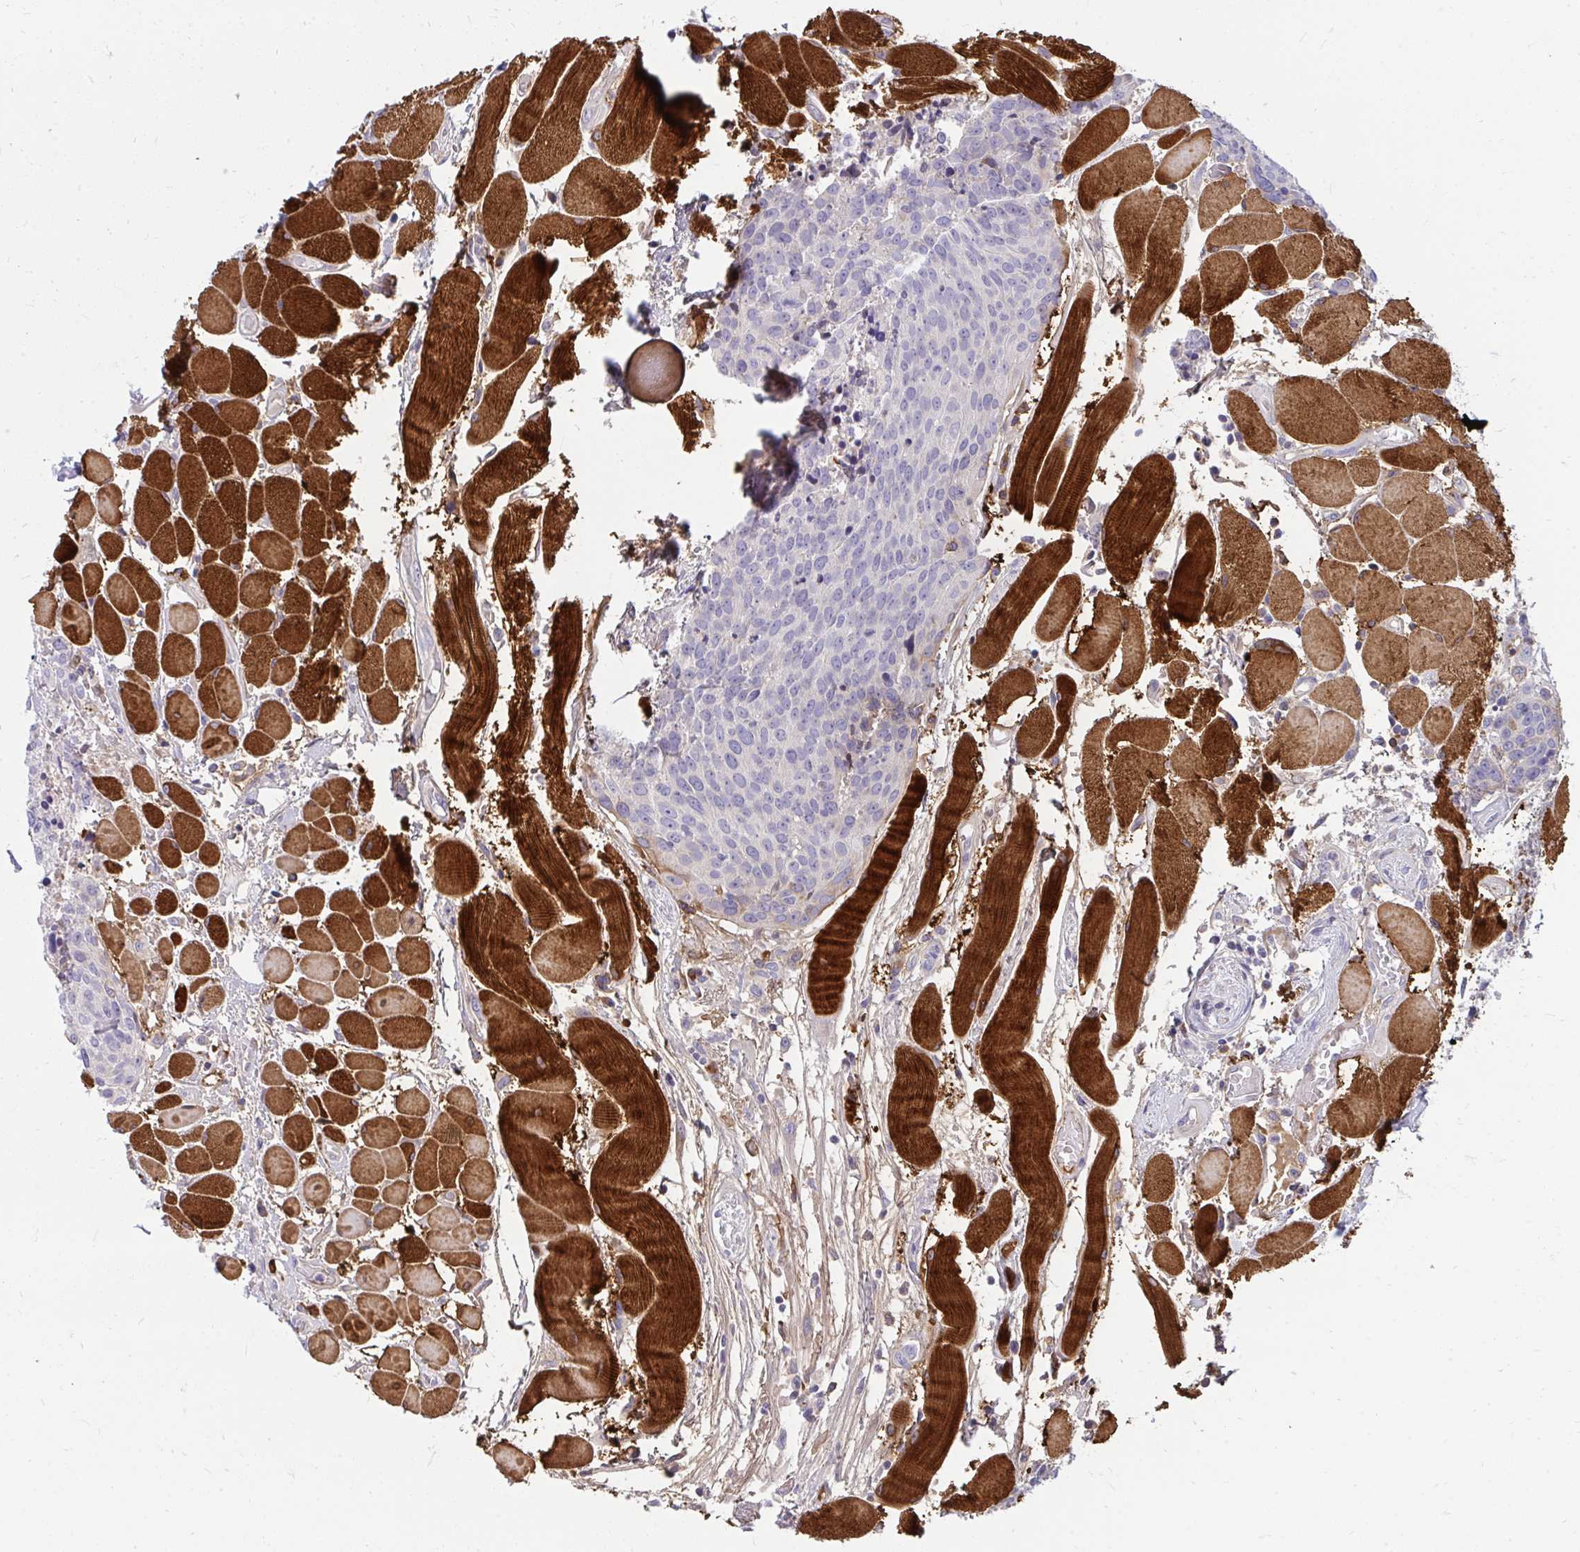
{"staining": {"intensity": "negative", "quantity": "none", "location": "none"}, "tissue": "head and neck cancer", "cell_type": "Tumor cells", "image_type": "cancer", "snomed": [{"axis": "morphology", "description": "Squamous cell carcinoma, NOS"}, {"axis": "topography", "description": "Oral tissue"}, {"axis": "topography", "description": "Head-Neck"}], "caption": "A high-resolution micrograph shows IHC staining of head and neck cancer (squamous cell carcinoma), which shows no significant expression in tumor cells. The staining was performed using DAB (3,3'-diaminobenzidine) to visualize the protein expression in brown, while the nuclei were stained in blue with hematoxylin (Magnification: 20x).", "gene": "PIGZ", "patient": {"sex": "male", "age": 64}}